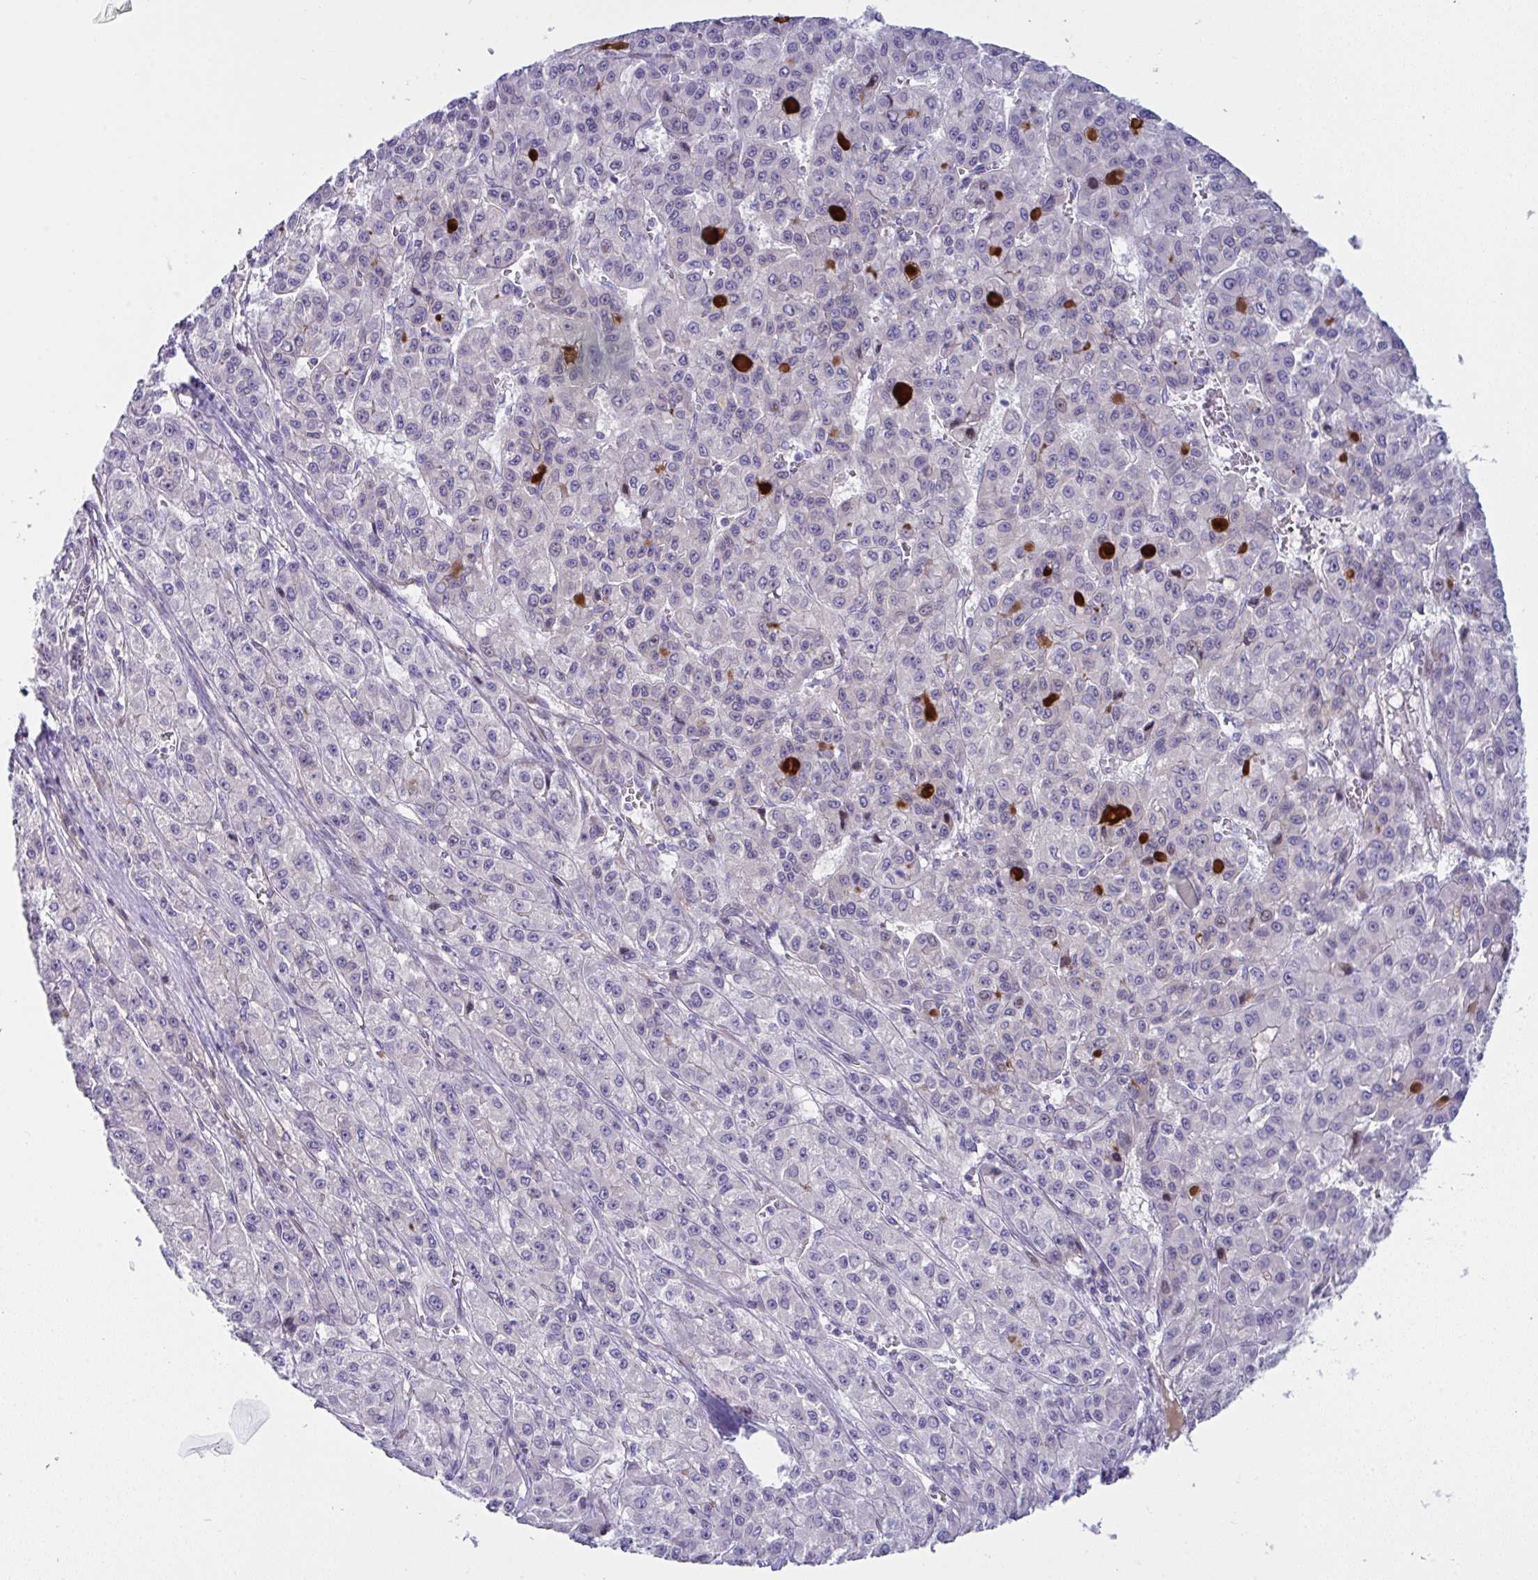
{"staining": {"intensity": "negative", "quantity": "none", "location": "none"}, "tissue": "liver cancer", "cell_type": "Tumor cells", "image_type": "cancer", "snomed": [{"axis": "morphology", "description": "Carcinoma, Hepatocellular, NOS"}, {"axis": "topography", "description": "Liver"}], "caption": "Tumor cells are negative for protein expression in human hepatocellular carcinoma (liver).", "gene": "ZNF713", "patient": {"sex": "male", "age": 70}}